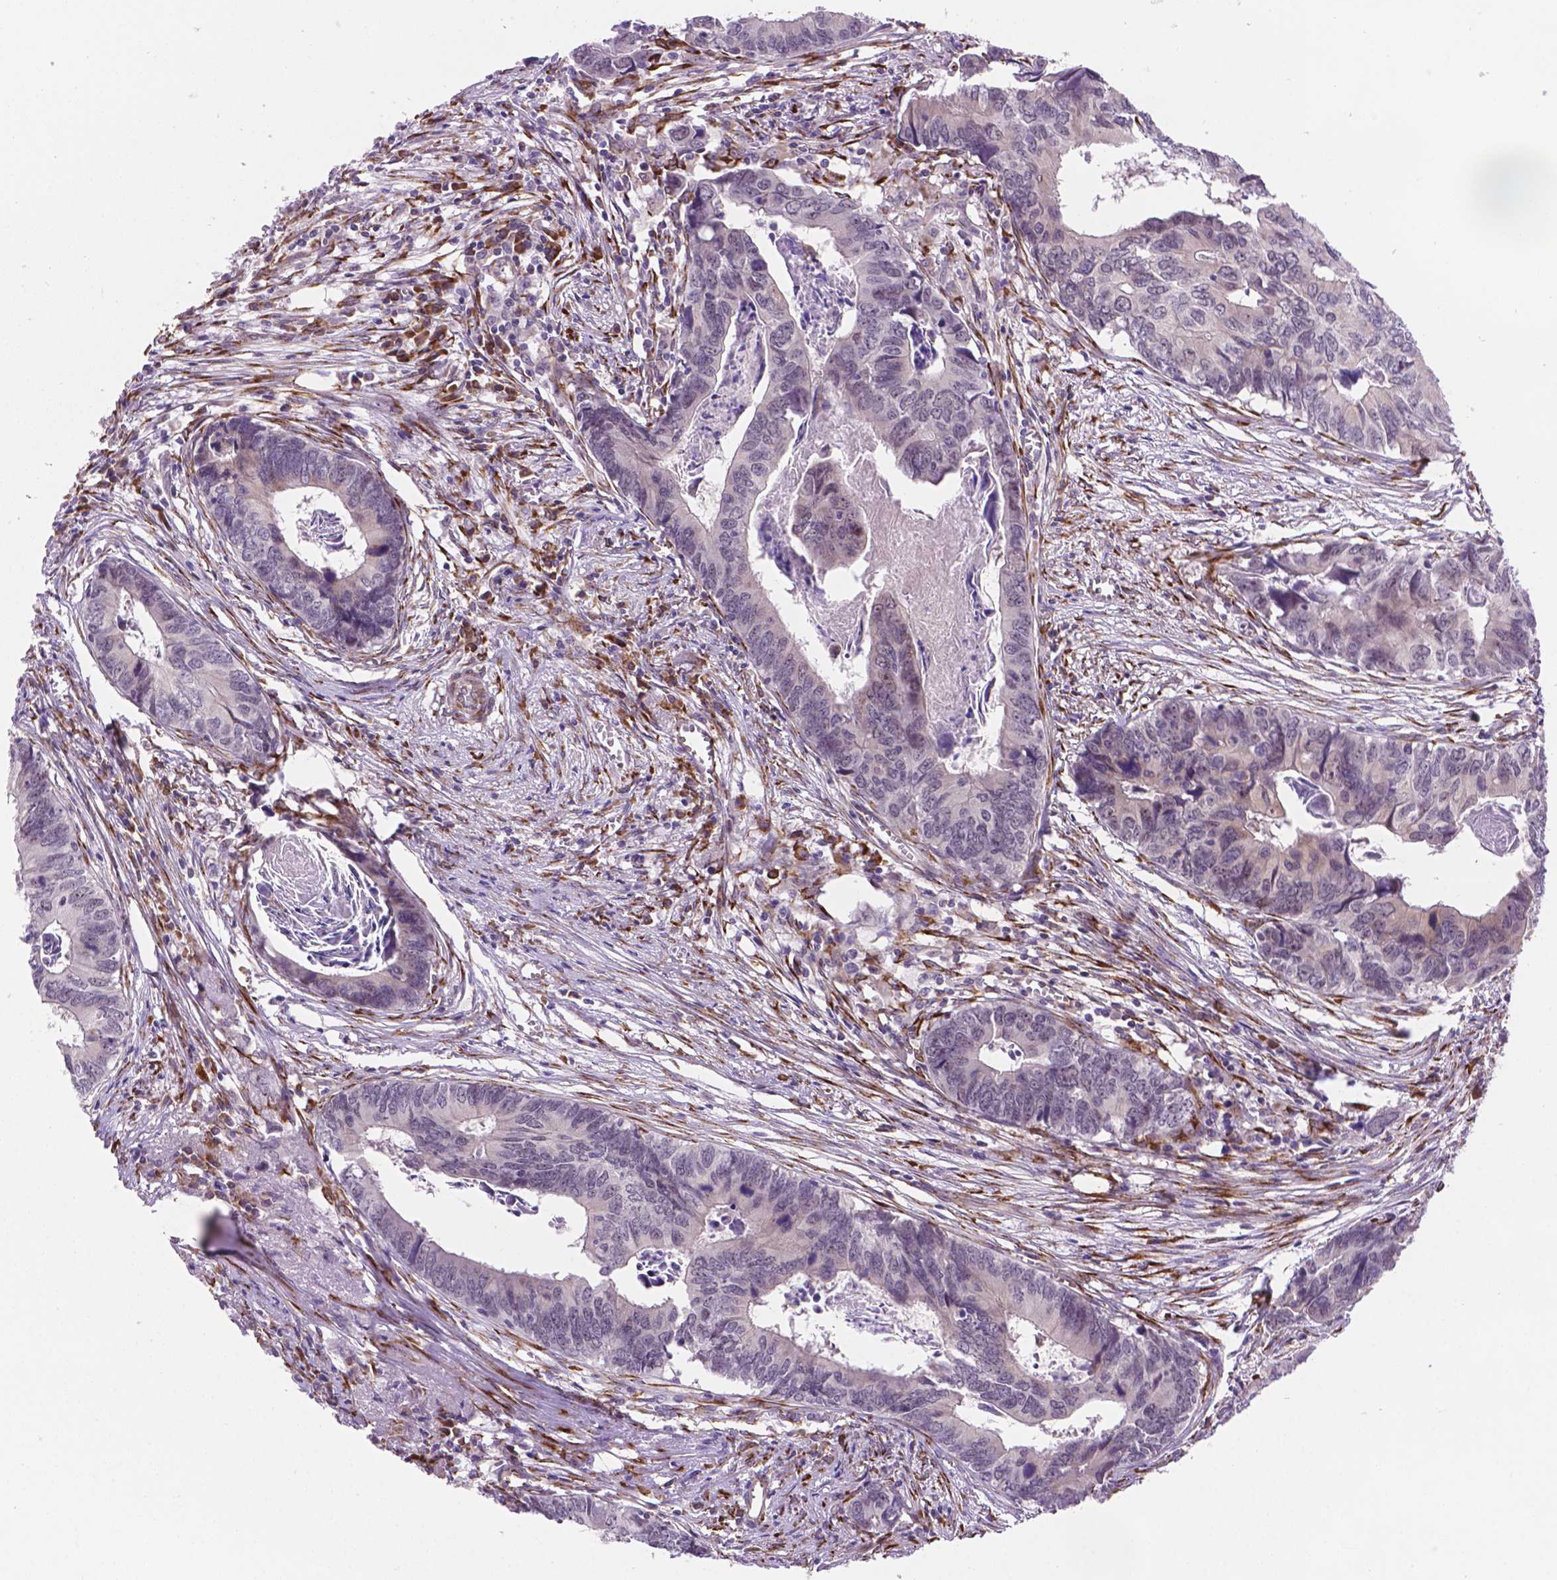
{"staining": {"intensity": "negative", "quantity": "none", "location": "none"}, "tissue": "colorectal cancer", "cell_type": "Tumor cells", "image_type": "cancer", "snomed": [{"axis": "morphology", "description": "Adenocarcinoma, NOS"}, {"axis": "topography", "description": "Colon"}], "caption": "Tumor cells show no significant staining in adenocarcinoma (colorectal).", "gene": "FNIP1", "patient": {"sex": "female", "age": 82}}